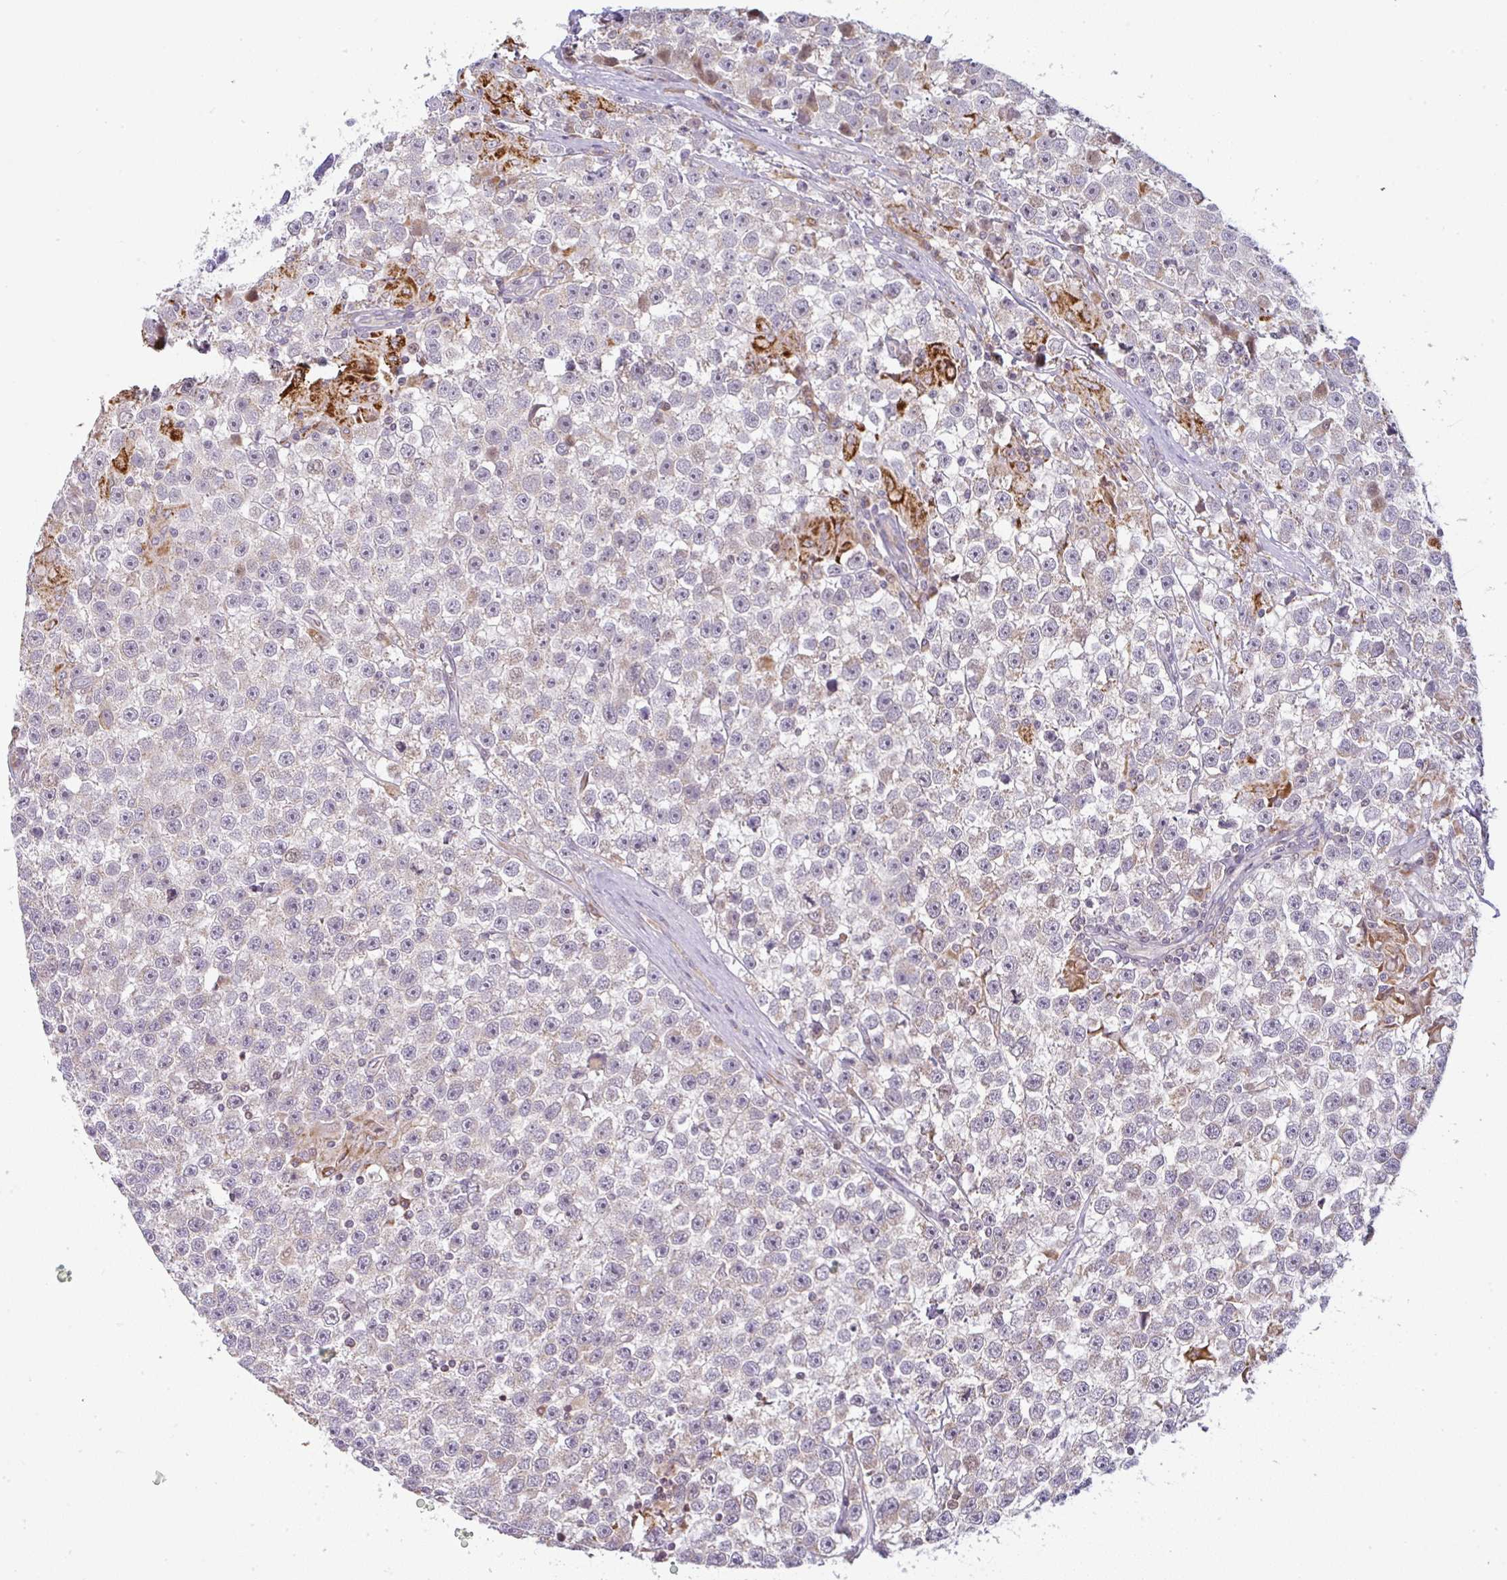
{"staining": {"intensity": "negative", "quantity": "none", "location": "none"}, "tissue": "testis cancer", "cell_type": "Tumor cells", "image_type": "cancer", "snomed": [{"axis": "morphology", "description": "Seminoma, NOS"}, {"axis": "topography", "description": "Testis"}], "caption": "This histopathology image is of testis cancer stained with immunohistochemistry to label a protein in brown with the nuclei are counter-stained blue. There is no expression in tumor cells.", "gene": "MOB1A", "patient": {"sex": "male", "age": 31}}